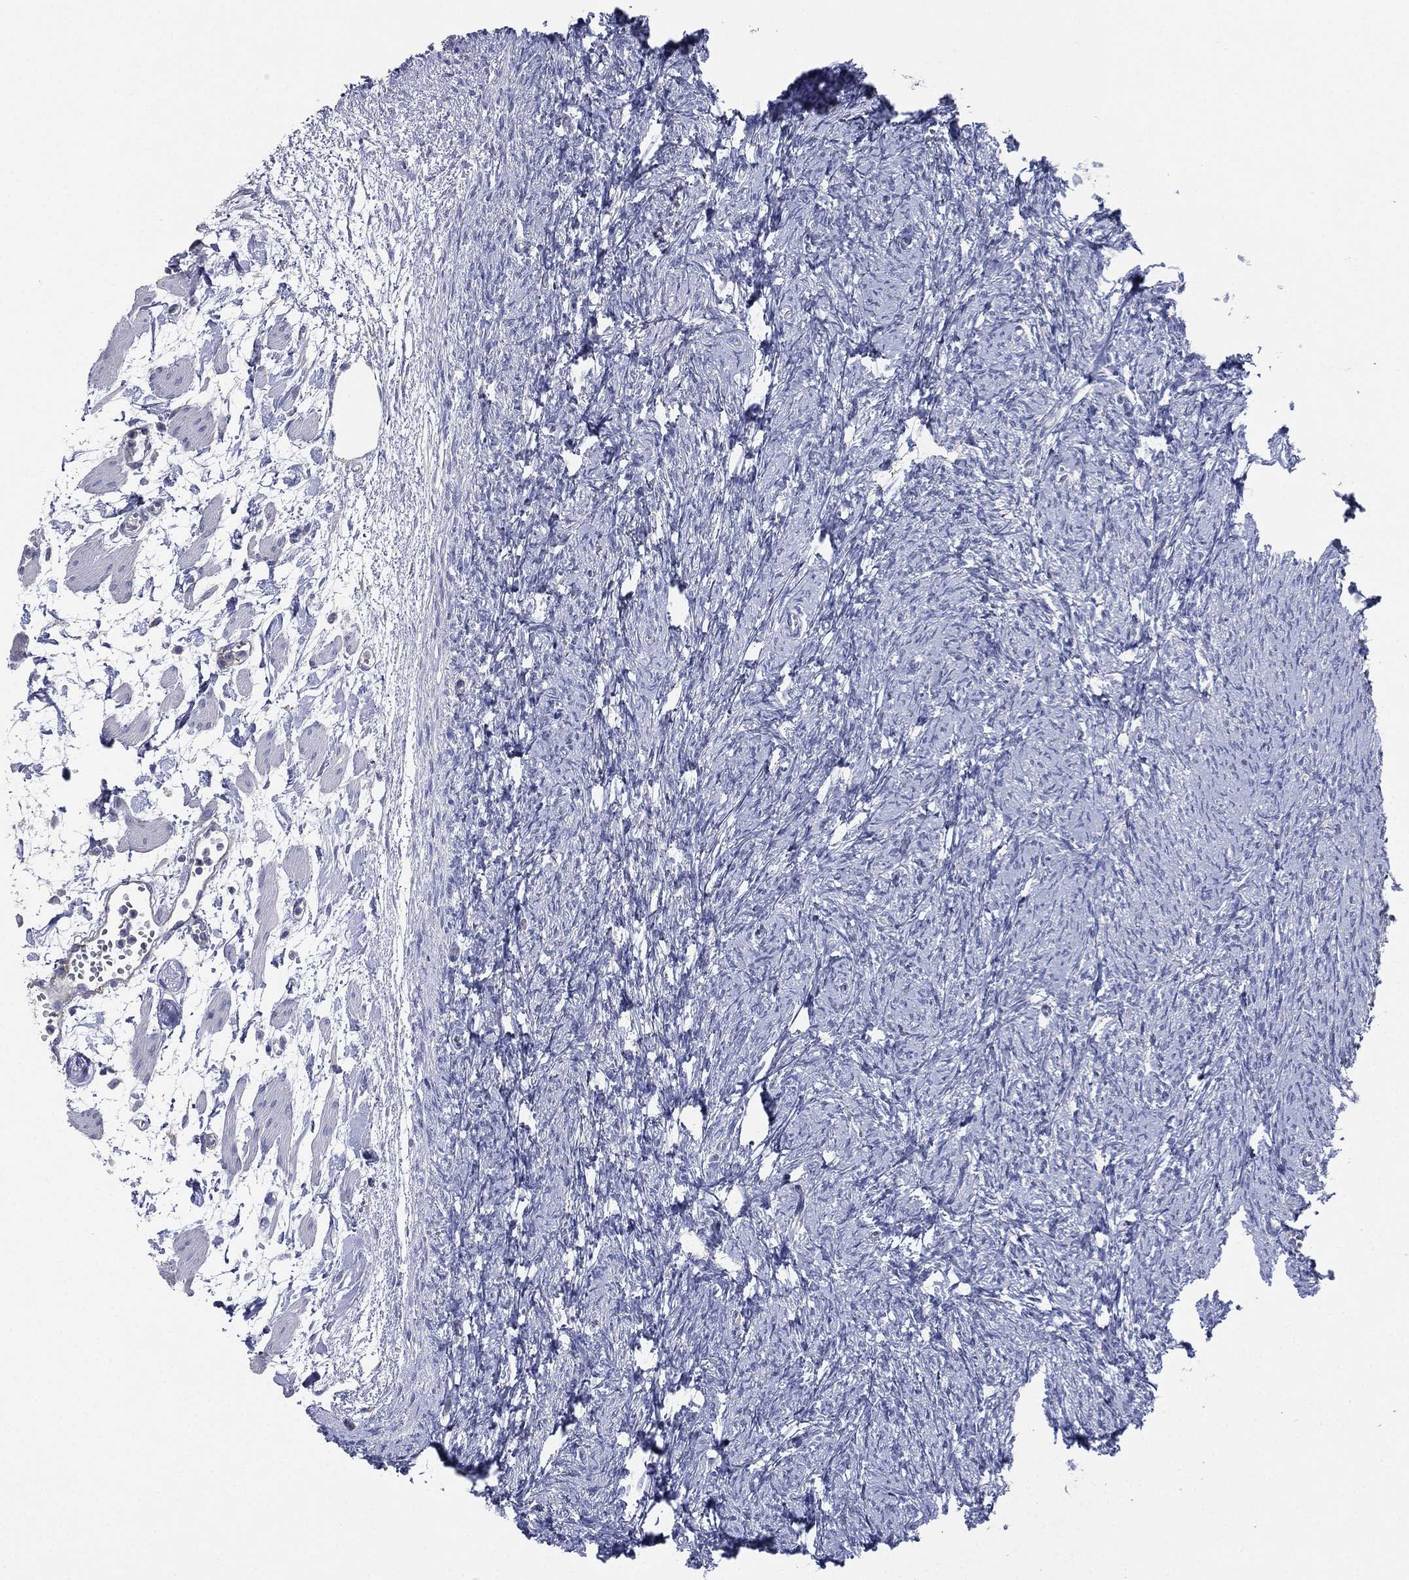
{"staining": {"intensity": "weak", "quantity": ">75%", "location": "cytoplasmic/membranous"}, "tissue": "ovary", "cell_type": "Follicle cells", "image_type": "normal", "snomed": [{"axis": "morphology", "description": "Normal tissue, NOS"}, {"axis": "topography", "description": "Fallopian tube"}, {"axis": "topography", "description": "Ovary"}], "caption": "Protein analysis of benign ovary displays weak cytoplasmic/membranous expression in approximately >75% of follicle cells. Using DAB (3,3'-diaminobenzidine) (brown) and hematoxylin (blue) stains, captured at high magnification using brightfield microscopy.", "gene": "ATP8A2", "patient": {"sex": "female", "age": 33}}